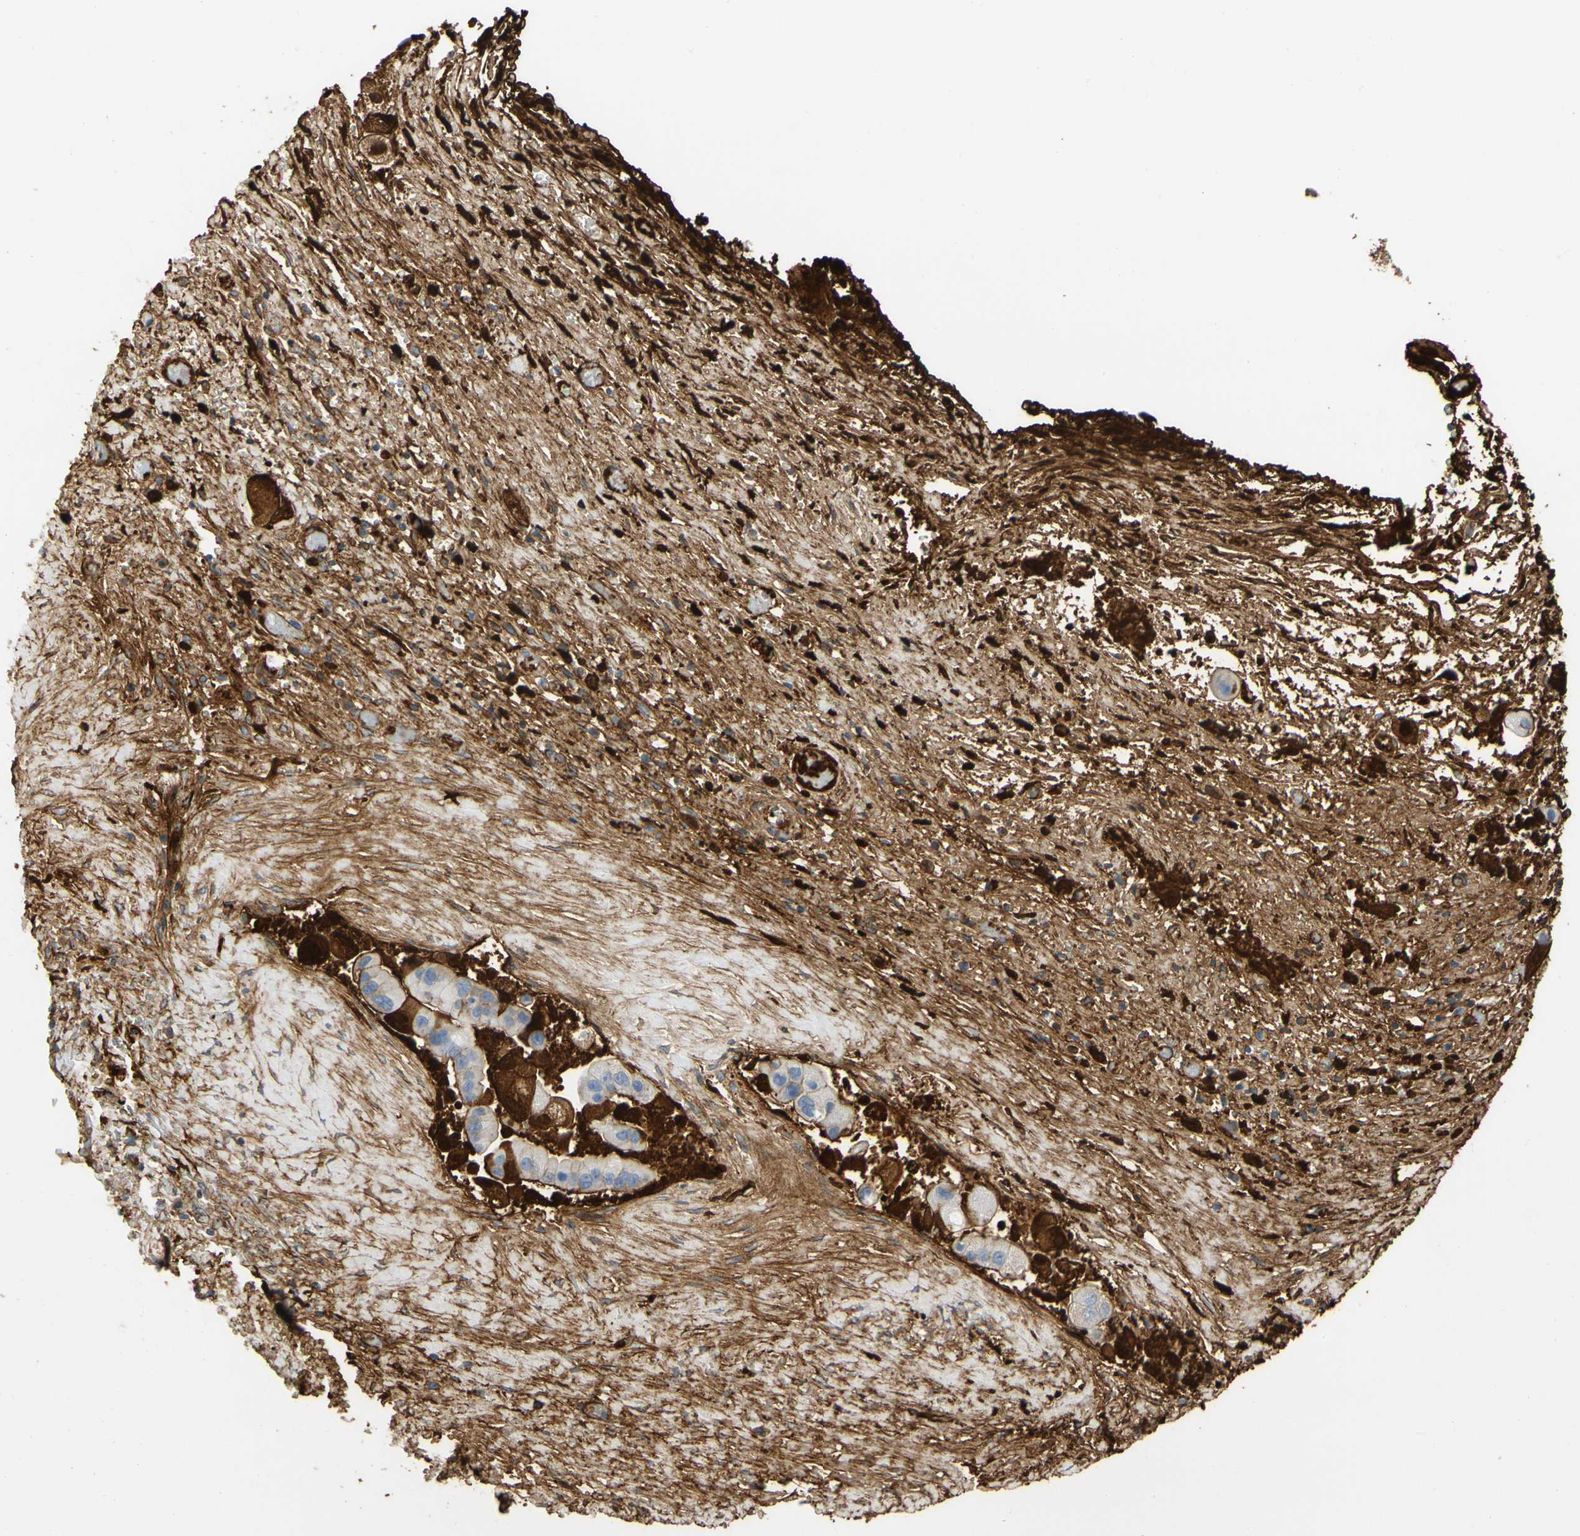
{"staining": {"intensity": "weak", "quantity": ">75%", "location": "cytoplasmic/membranous"}, "tissue": "liver cancer", "cell_type": "Tumor cells", "image_type": "cancer", "snomed": [{"axis": "morphology", "description": "Normal tissue, NOS"}, {"axis": "morphology", "description": "Cholangiocarcinoma"}, {"axis": "topography", "description": "Liver"}, {"axis": "topography", "description": "Peripheral nerve tissue"}], "caption": "Liver cancer (cholangiocarcinoma) tissue reveals weak cytoplasmic/membranous expression in about >75% of tumor cells, visualized by immunohistochemistry. (DAB IHC, brown staining for protein, blue staining for nuclei).", "gene": "FGB", "patient": {"sex": "male", "age": 50}}